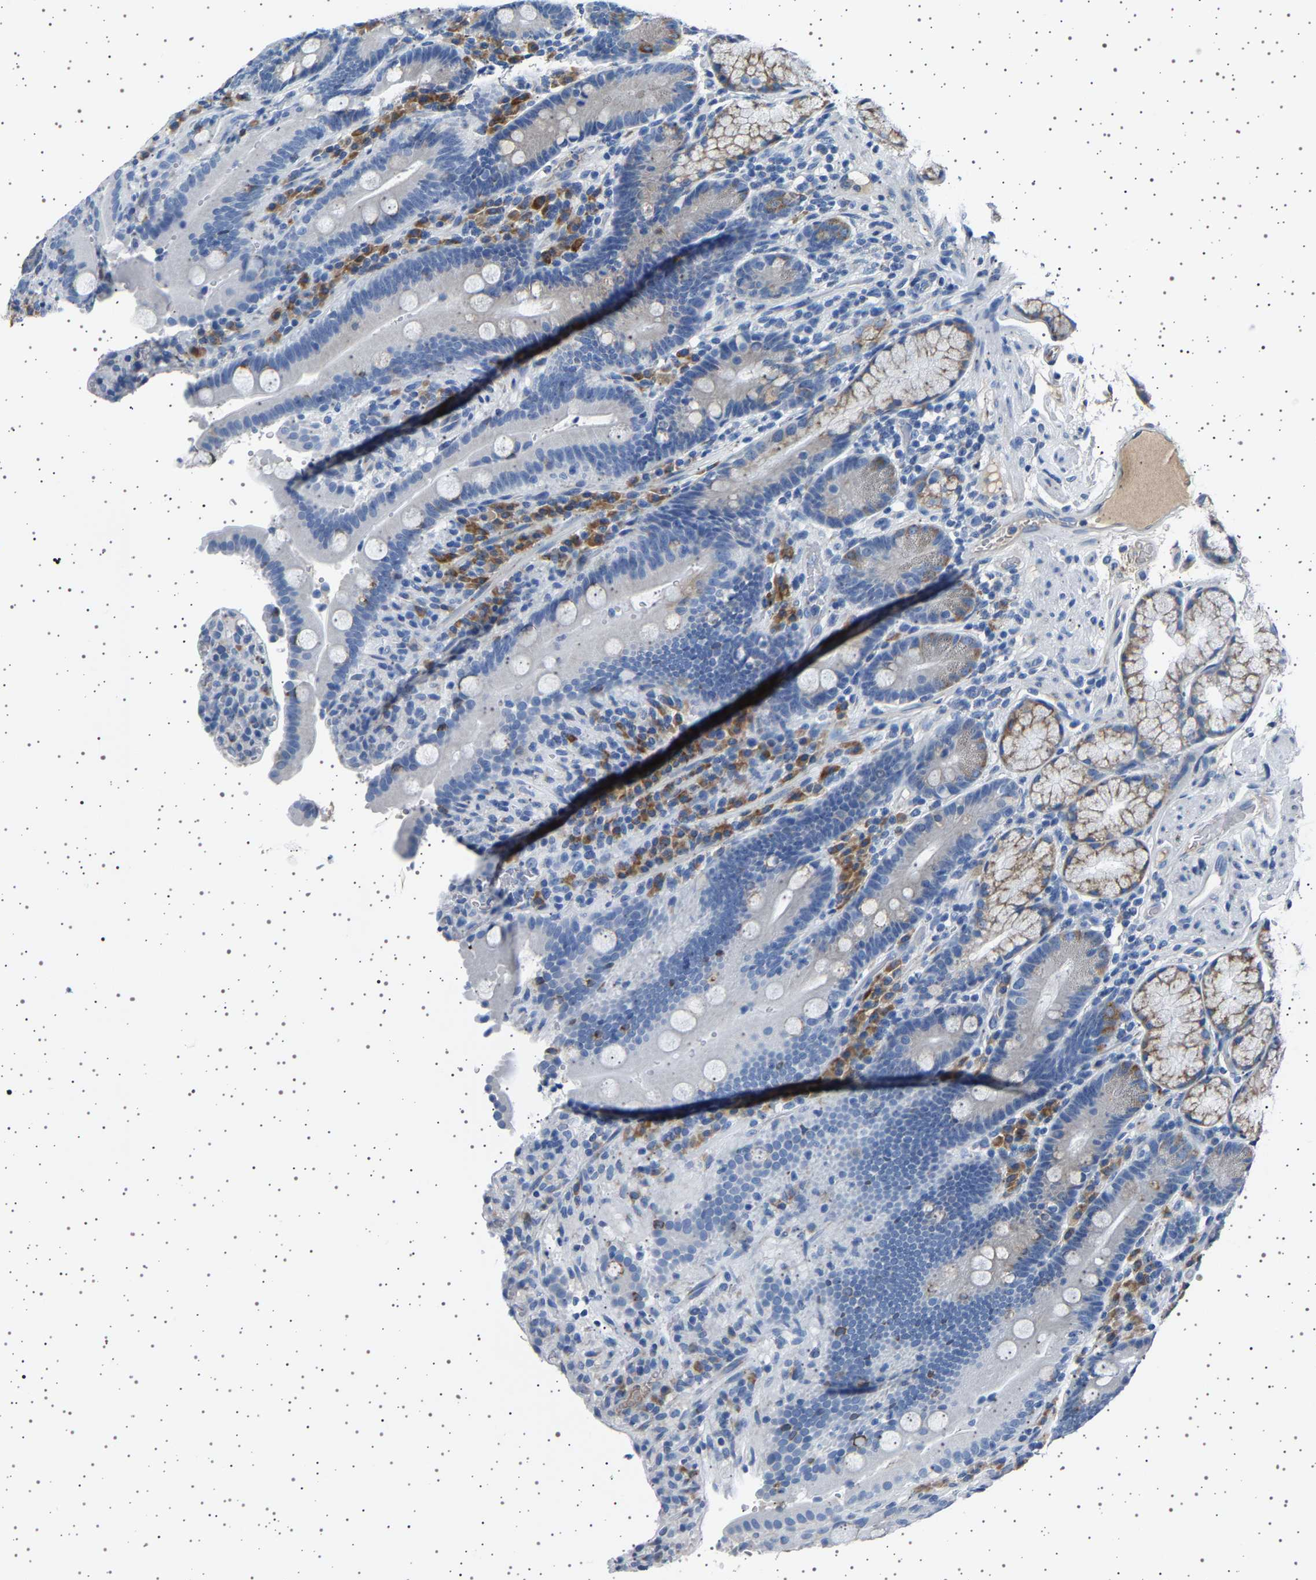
{"staining": {"intensity": "weak", "quantity": "<25%", "location": "cytoplasmic/membranous"}, "tissue": "duodenum", "cell_type": "Glandular cells", "image_type": "normal", "snomed": [{"axis": "morphology", "description": "Normal tissue, NOS"}, {"axis": "topography", "description": "Small intestine, NOS"}], "caption": "This is an immunohistochemistry micrograph of normal duodenum. There is no staining in glandular cells.", "gene": "FTCD", "patient": {"sex": "female", "age": 71}}